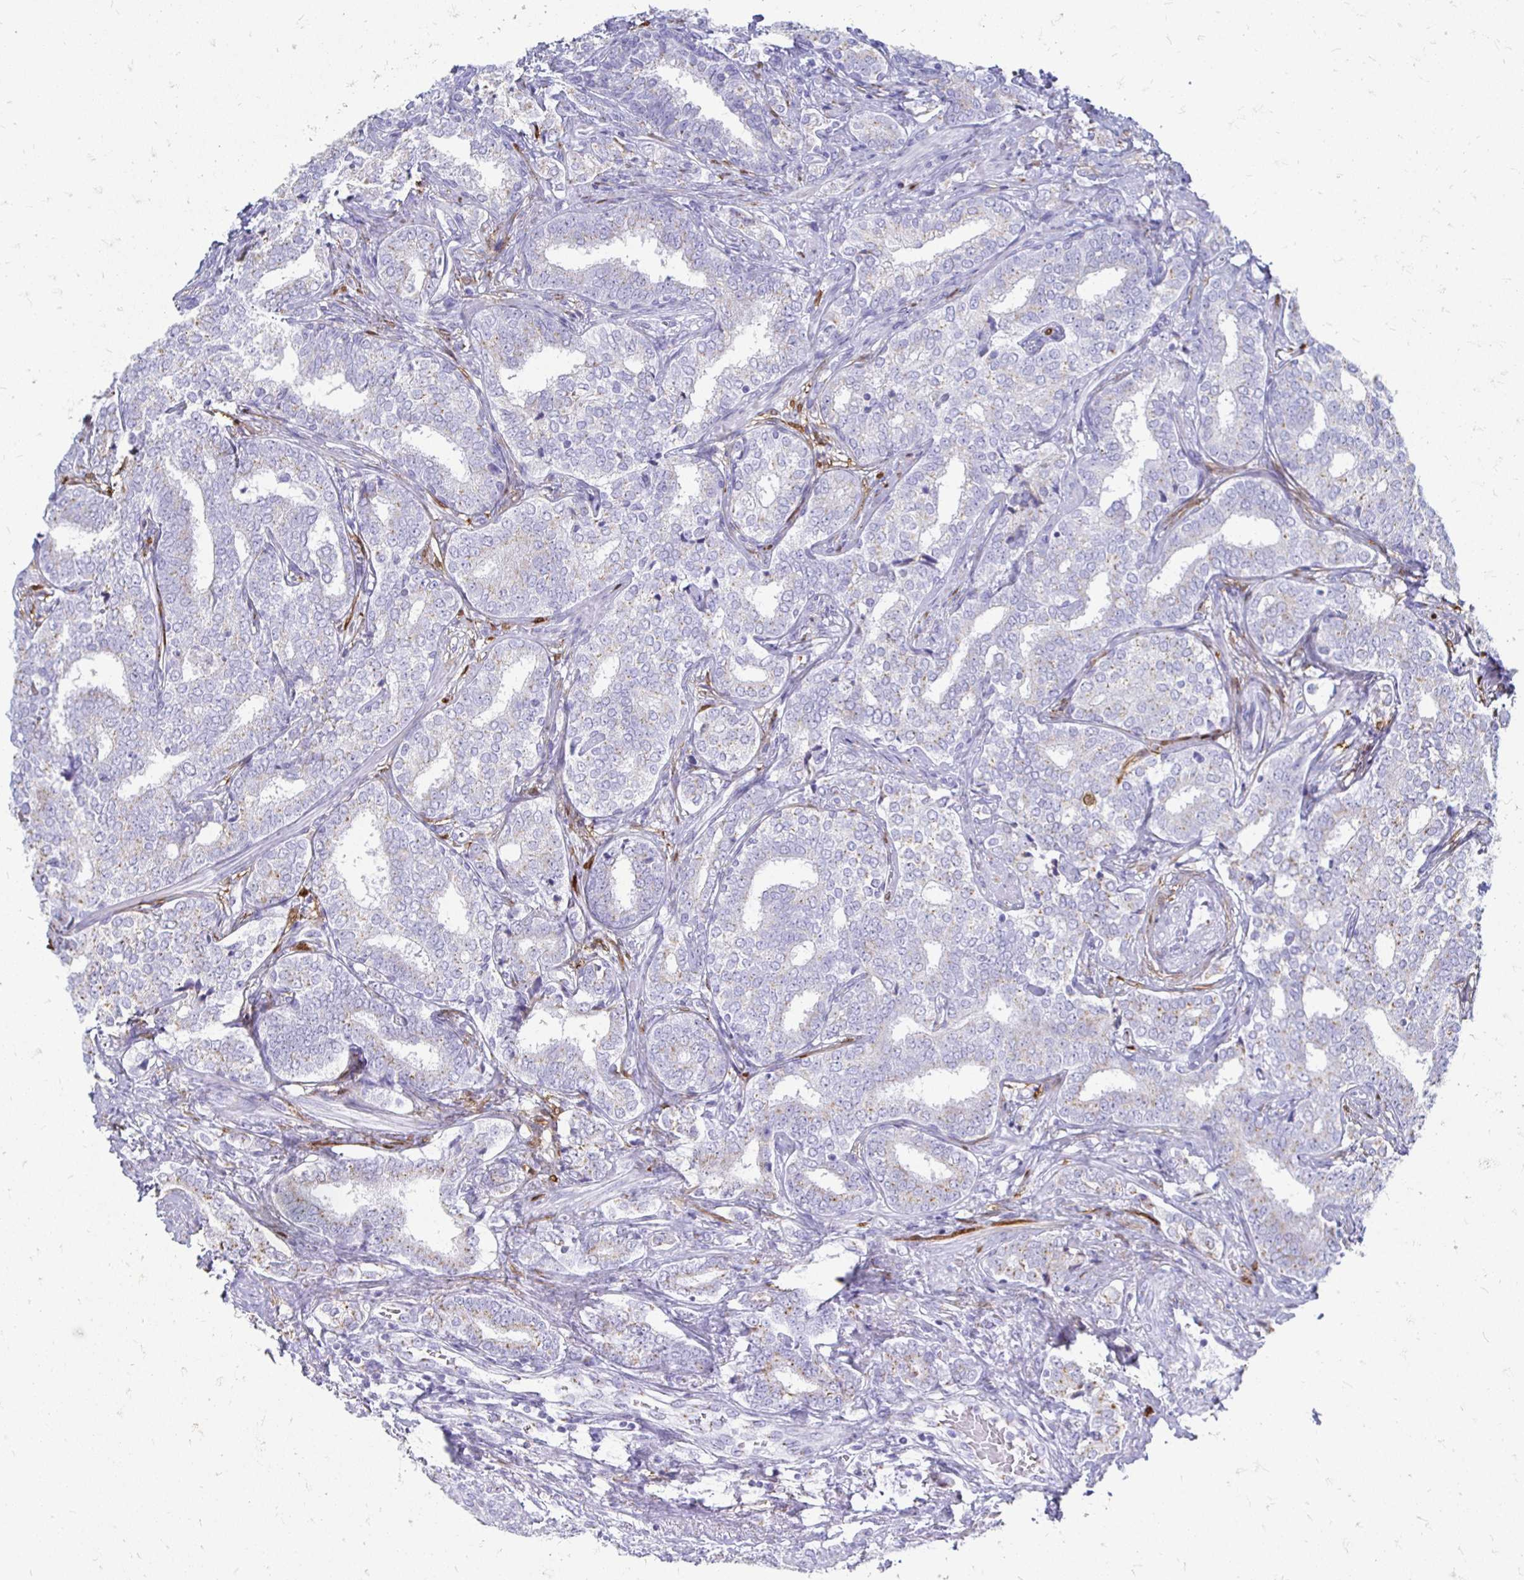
{"staining": {"intensity": "weak", "quantity": "<25%", "location": "cytoplasmic/membranous"}, "tissue": "prostate cancer", "cell_type": "Tumor cells", "image_type": "cancer", "snomed": [{"axis": "morphology", "description": "Adenocarcinoma, High grade"}, {"axis": "topography", "description": "Prostate"}], "caption": "A histopathology image of prostate cancer stained for a protein exhibits no brown staining in tumor cells. The staining is performed using DAB (3,3'-diaminobenzidine) brown chromogen with nuclei counter-stained in using hematoxylin.", "gene": "PAGE4", "patient": {"sex": "male", "age": 72}}